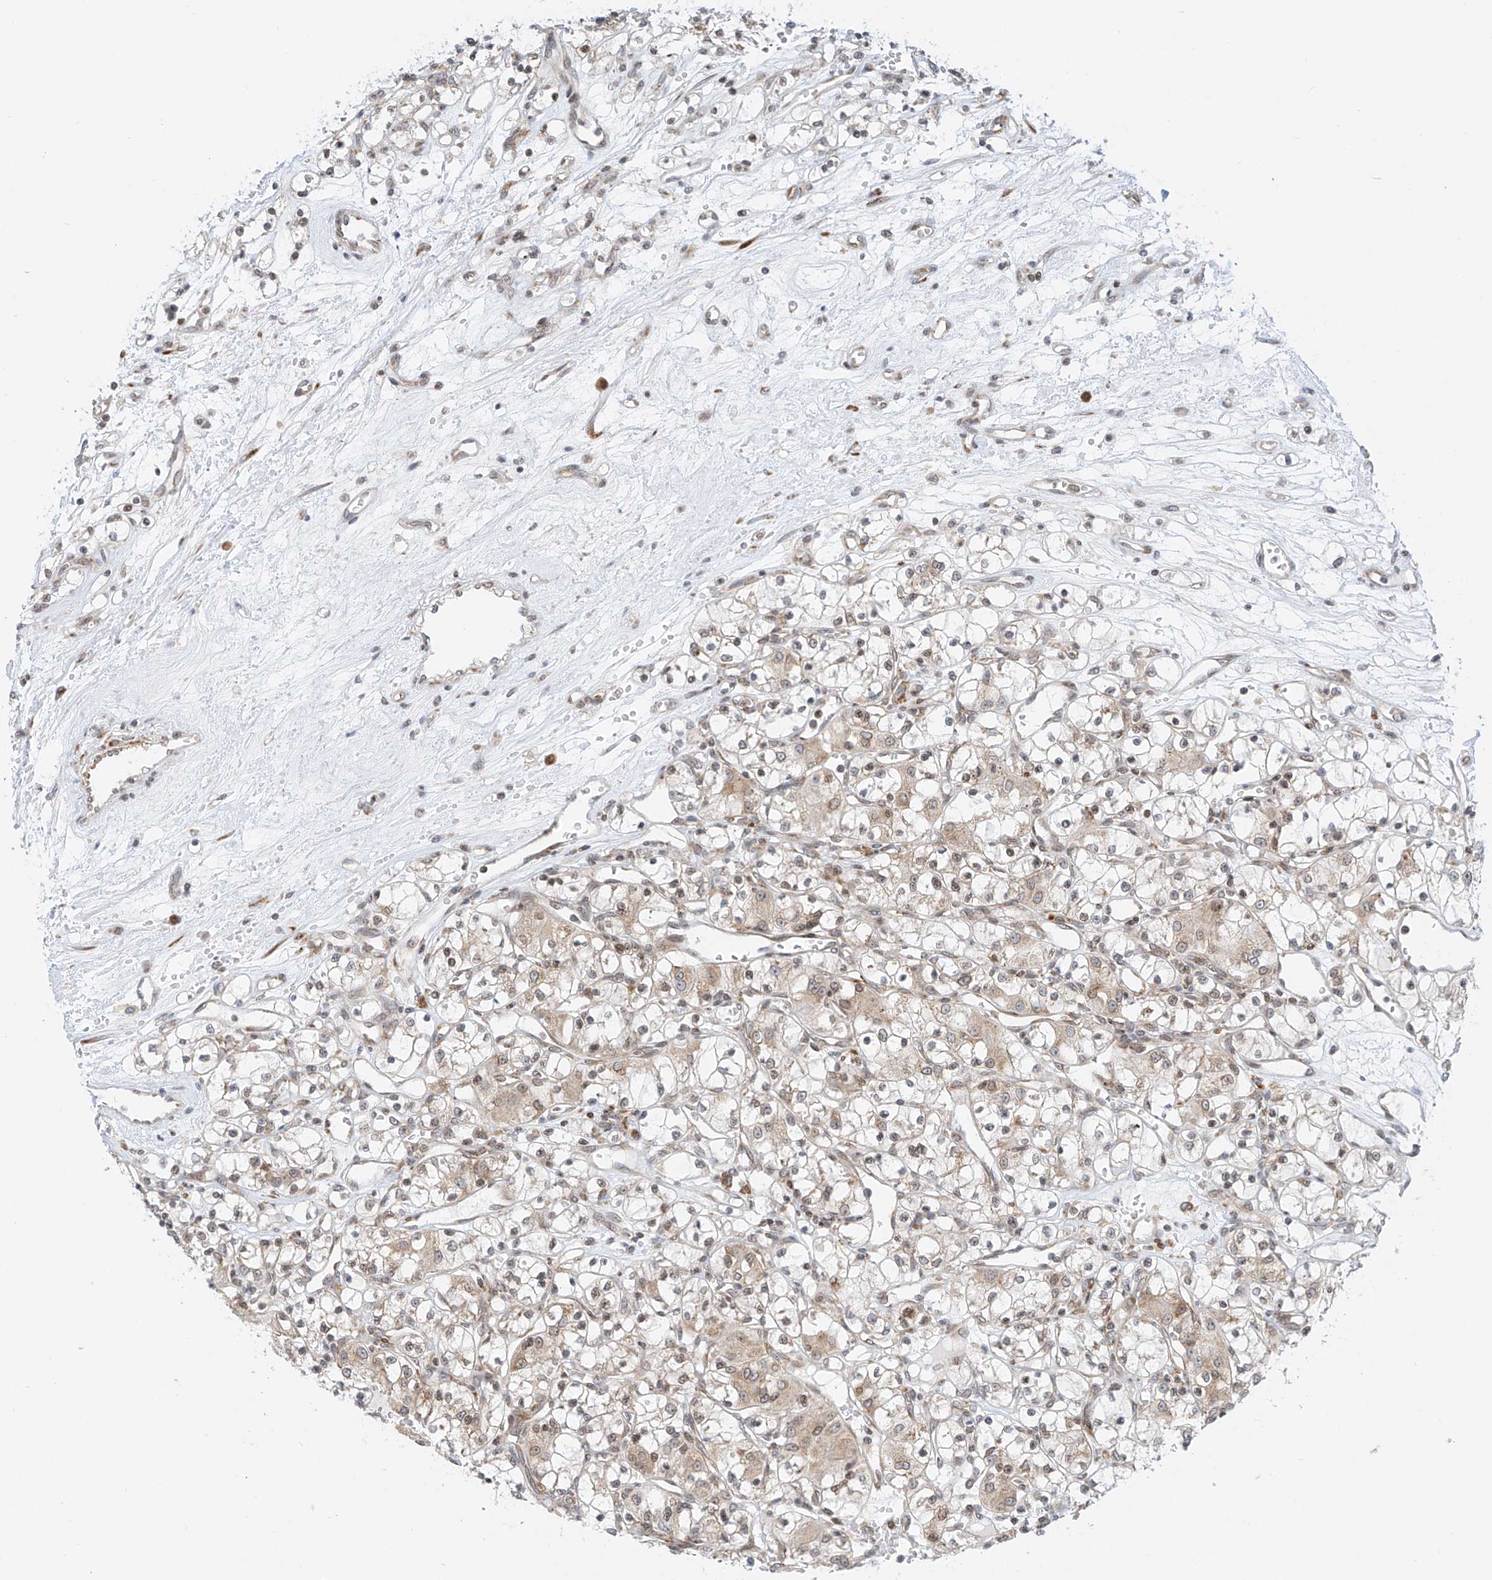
{"staining": {"intensity": "weak", "quantity": ">75%", "location": "cytoplasmic/membranous"}, "tissue": "renal cancer", "cell_type": "Tumor cells", "image_type": "cancer", "snomed": [{"axis": "morphology", "description": "Adenocarcinoma, NOS"}, {"axis": "topography", "description": "Kidney"}], "caption": "Protein expression analysis of renal adenocarcinoma shows weak cytoplasmic/membranous positivity in approximately >75% of tumor cells.", "gene": "EDF1", "patient": {"sex": "female", "age": 59}}